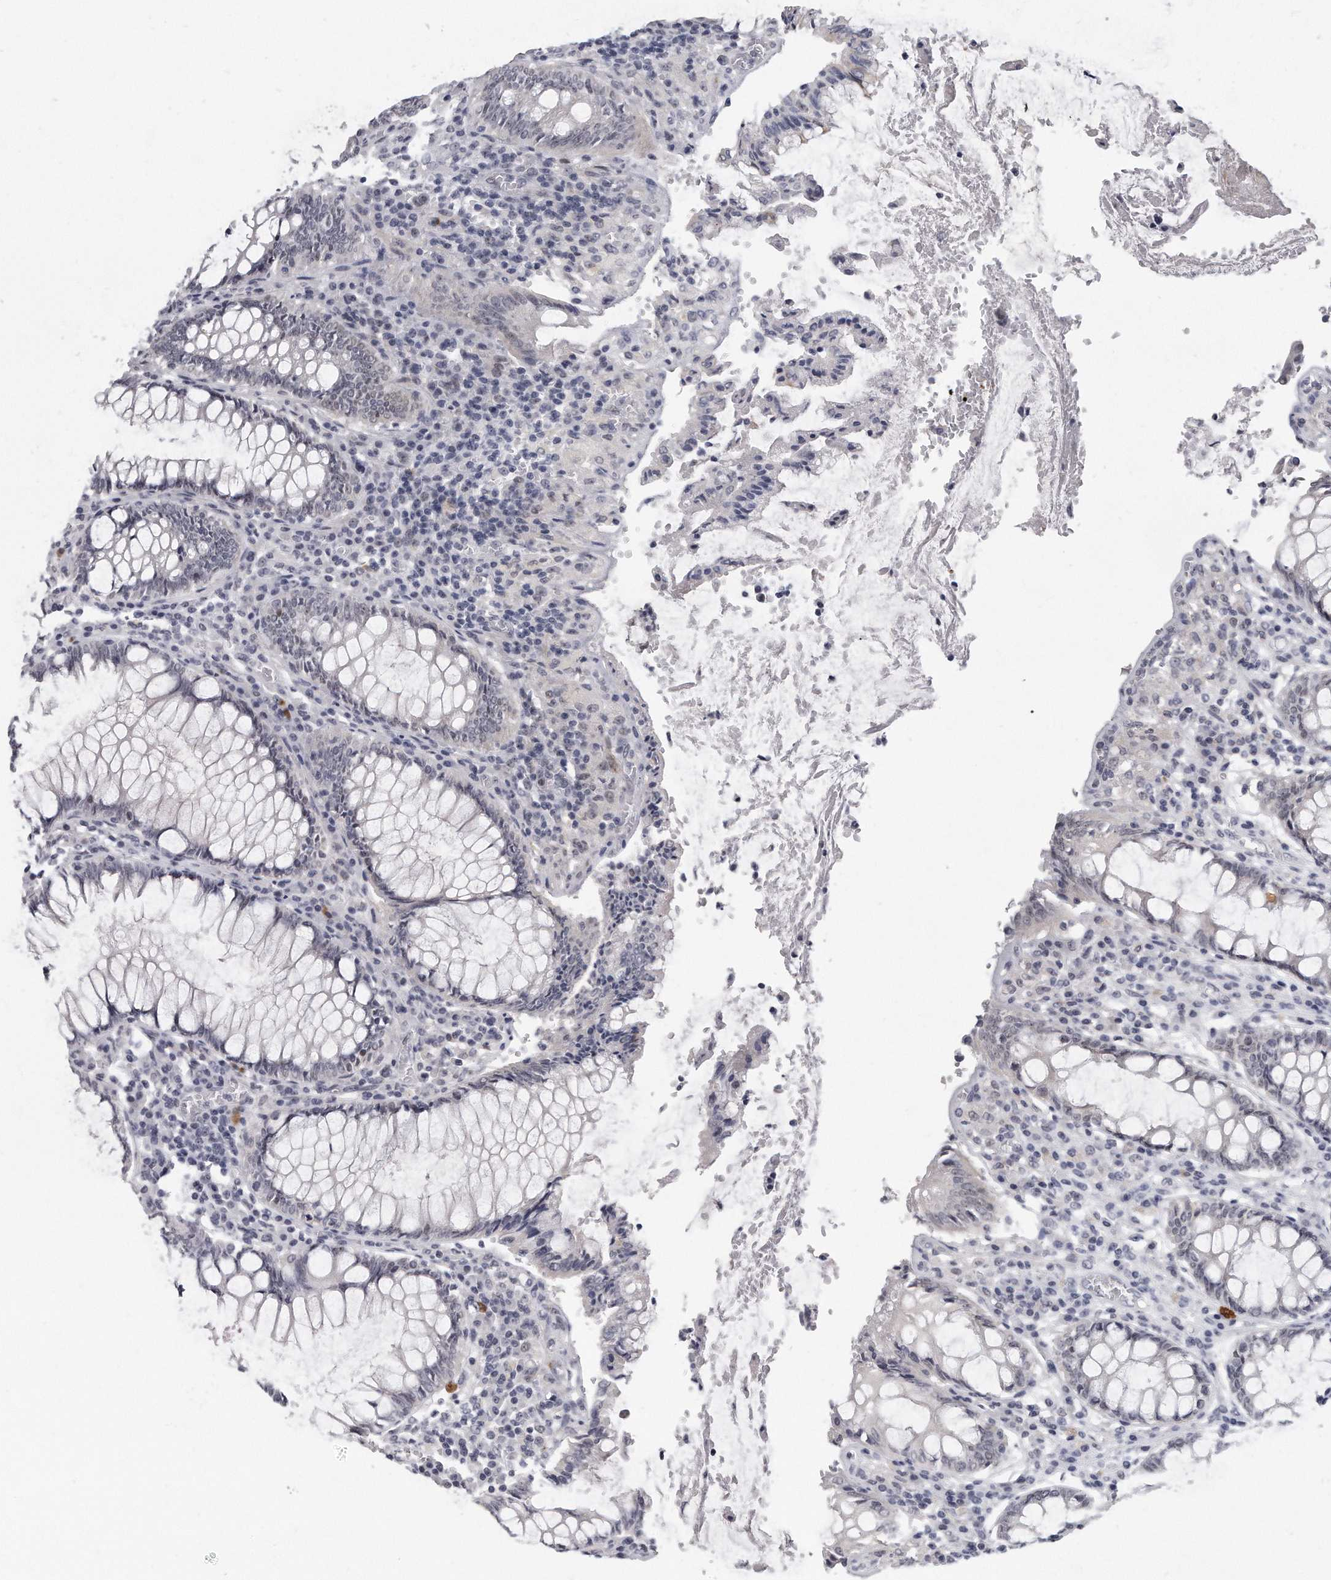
{"staining": {"intensity": "weak", "quantity": "25%-75%", "location": "nuclear"}, "tissue": "colorectal cancer", "cell_type": "Tumor cells", "image_type": "cancer", "snomed": [{"axis": "morphology", "description": "Normal tissue, NOS"}, {"axis": "morphology", "description": "Adenocarcinoma, NOS"}, {"axis": "topography", "description": "Rectum"}], "caption": "Tumor cells show low levels of weak nuclear expression in approximately 25%-75% of cells in human colorectal cancer. The protein of interest is shown in brown color, while the nuclei are stained blue.", "gene": "TFCP2L1", "patient": {"sex": "female", "age": 66}}